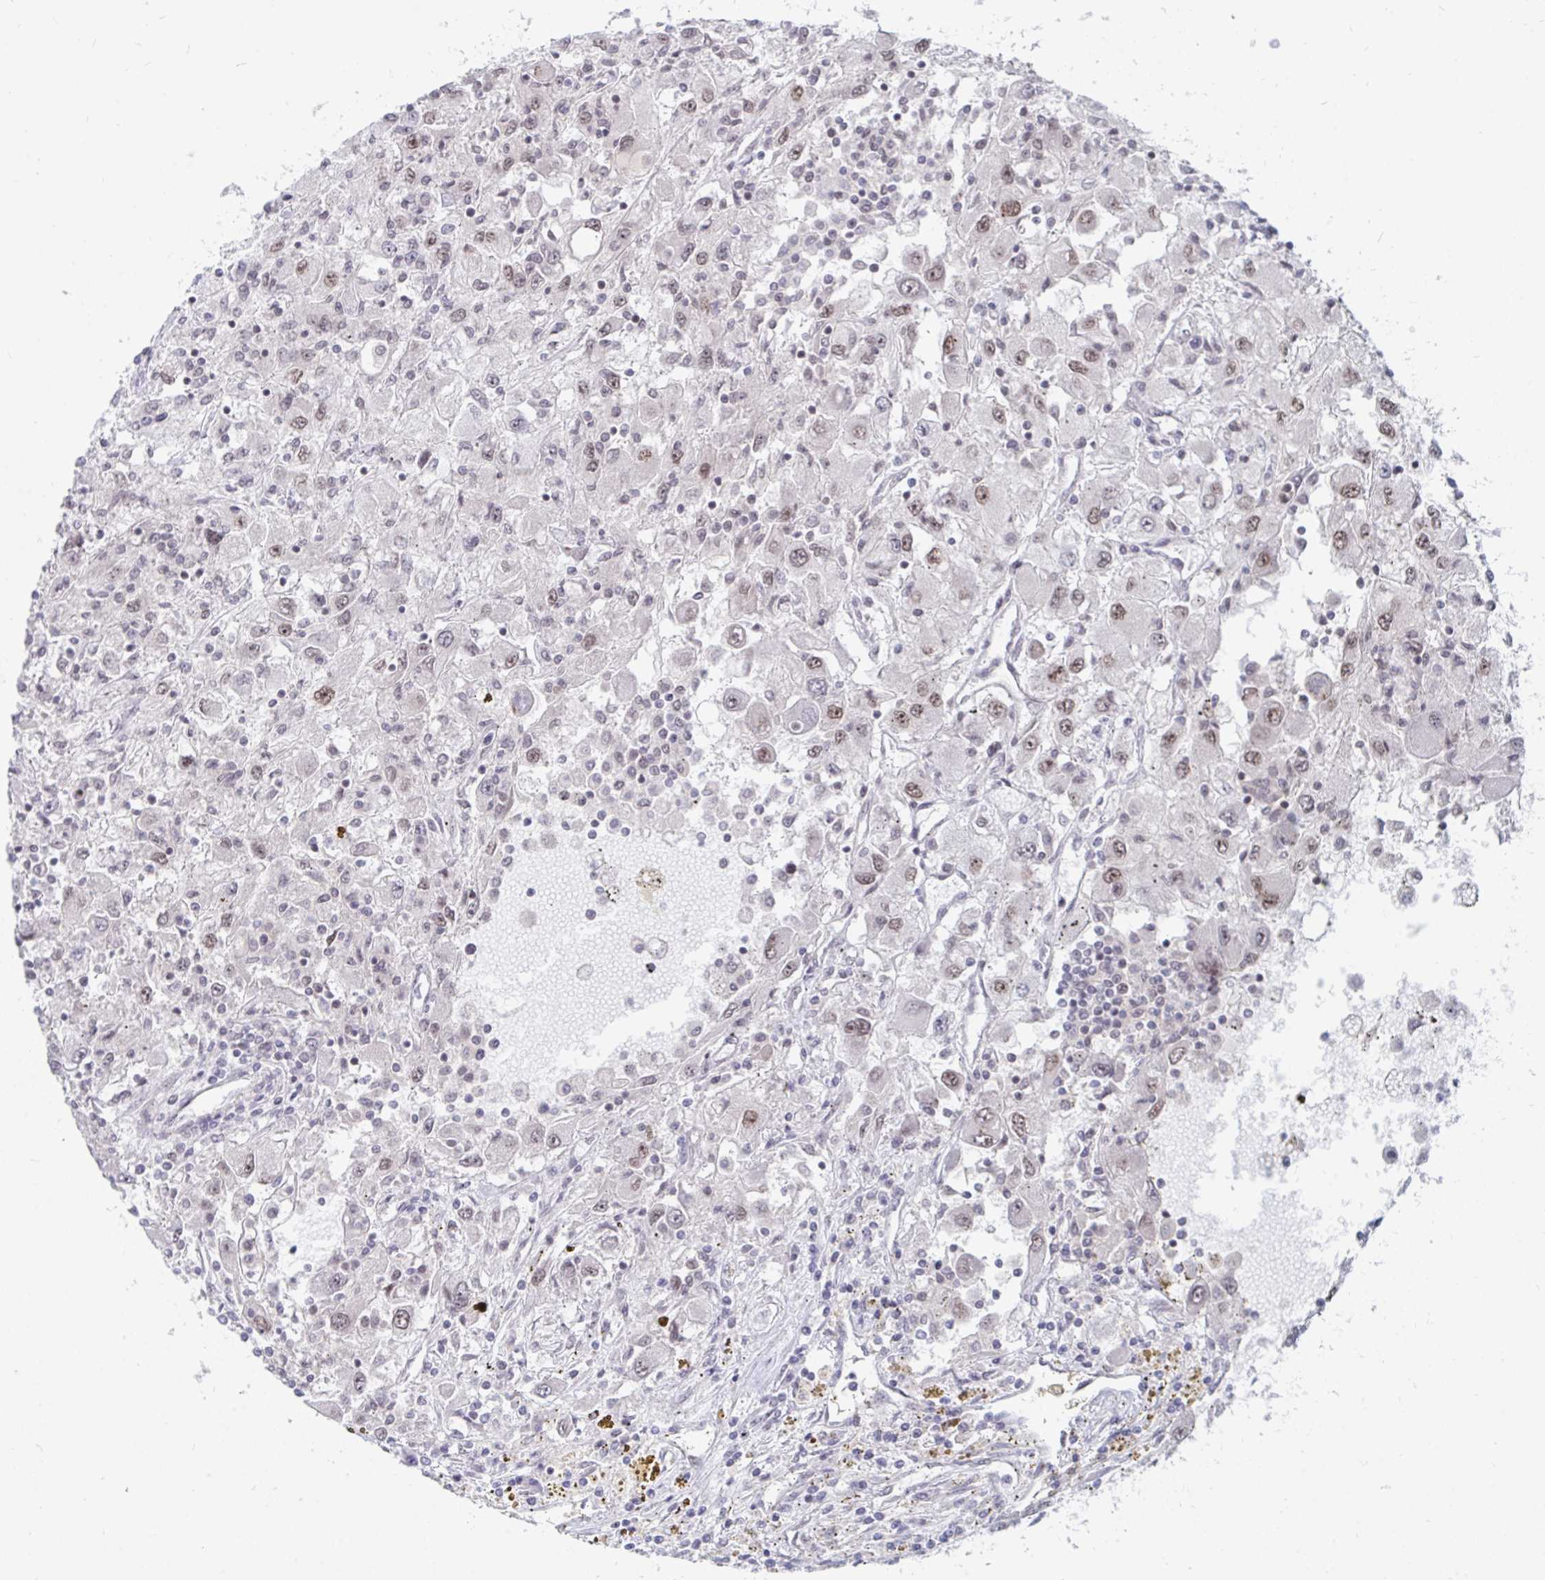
{"staining": {"intensity": "weak", "quantity": "<25%", "location": "nuclear"}, "tissue": "renal cancer", "cell_type": "Tumor cells", "image_type": "cancer", "snomed": [{"axis": "morphology", "description": "Adenocarcinoma, NOS"}, {"axis": "topography", "description": "Kidney"}], "caption": "Image shows no significant protein expression in tumor cells of renal cancer.", "gene": "TRIP12", "patient": {"sex": "female", "age": 67}}